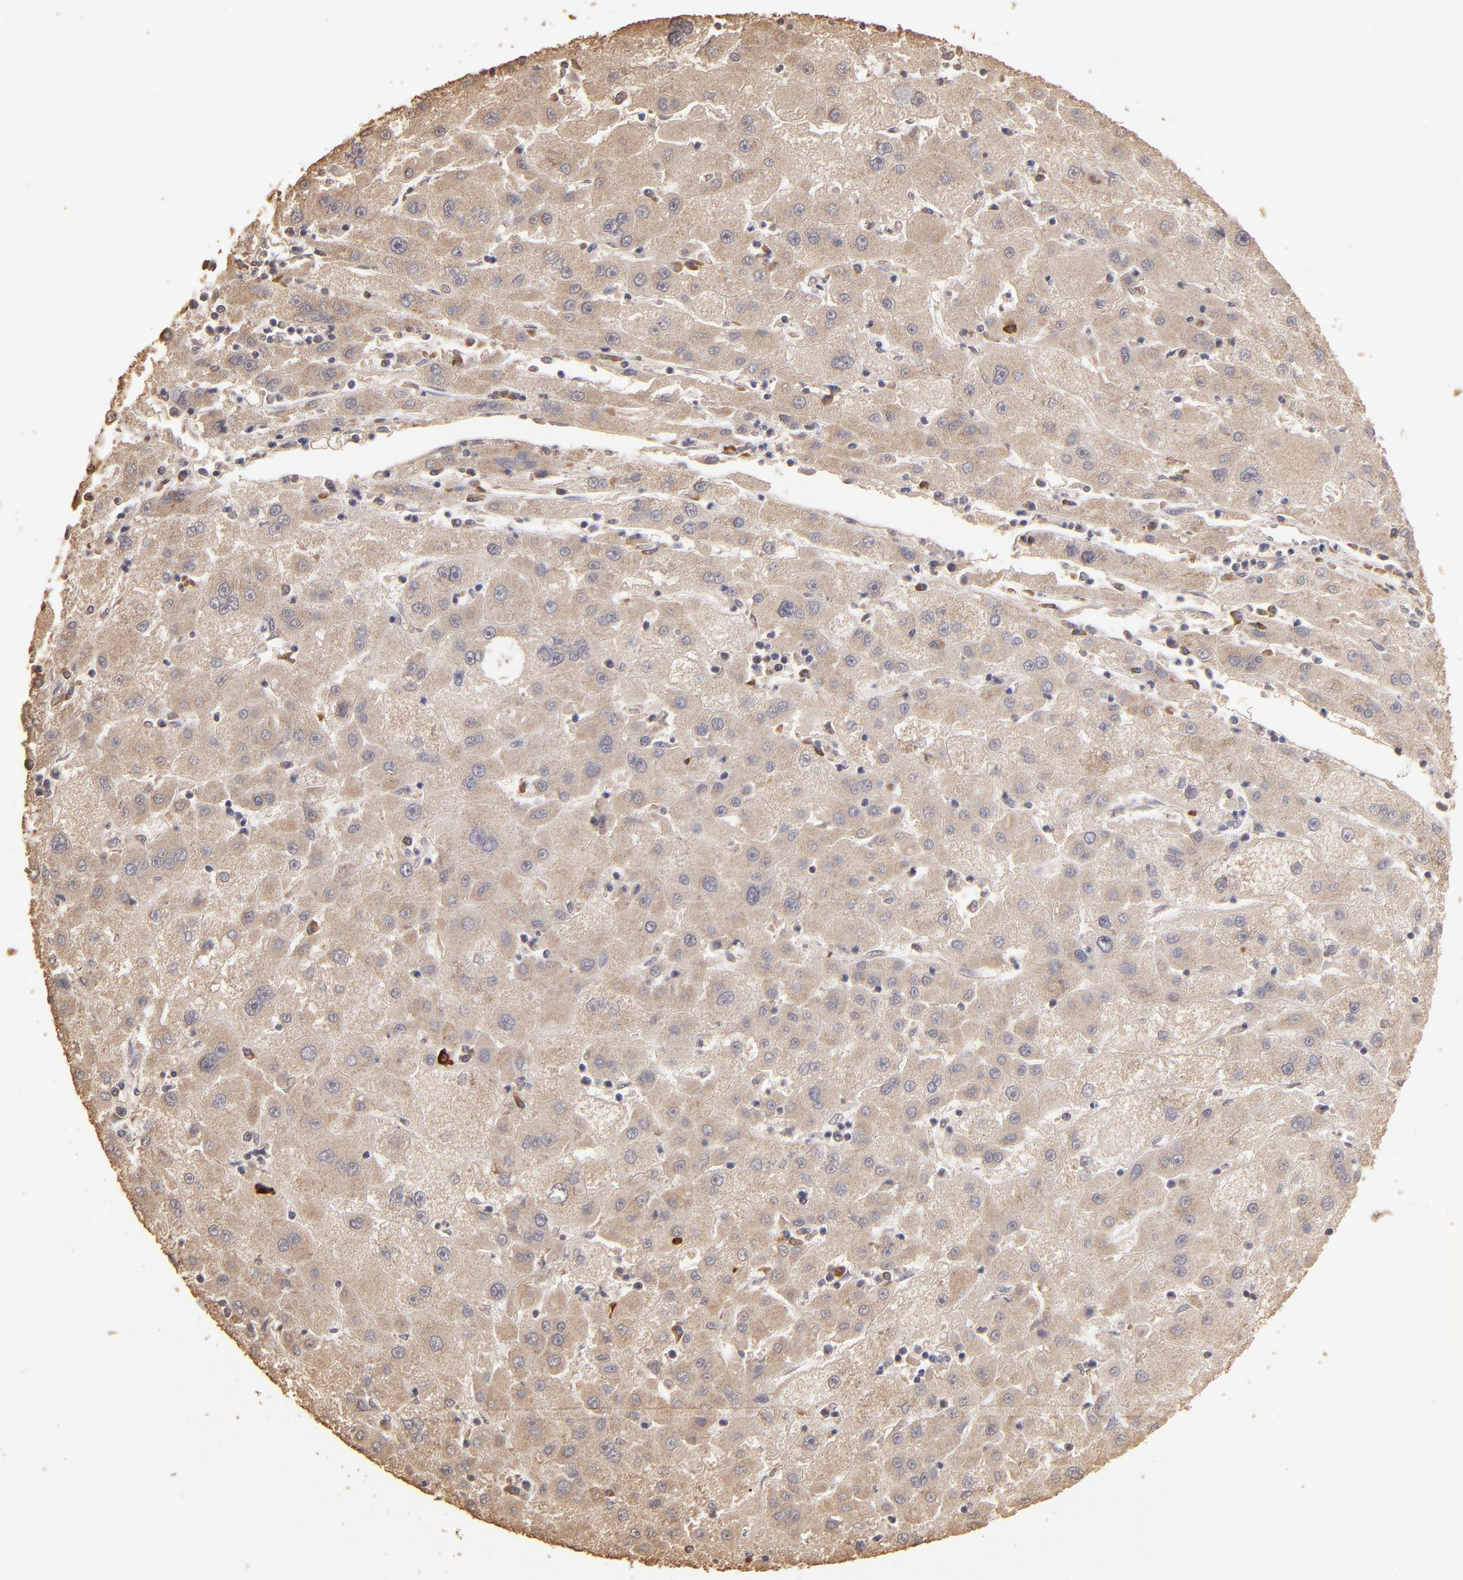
{"staining": {"intensity": "moderate", "quantity": ">75%", "location": "cytoplasmic/membranous"}, "tissue": "liver cancer", "cell_type": "Tumor cells", "image_type": "cancer", "snomed": [{"axis": "morphology", "description": "Carcinoma, Hepatocellular, NOS"}, {"axis": "topography", "description": "Liver"}], "caption": "Immunohistochemistry (IHC) of human liver hepatocellular carcinoma displays medium levels of moderate cytoplasmic/membranous staining in approximately >75% of tumor cells.", "gene": "OPHN1", "patient": {"sex": "male", "age": 72}}